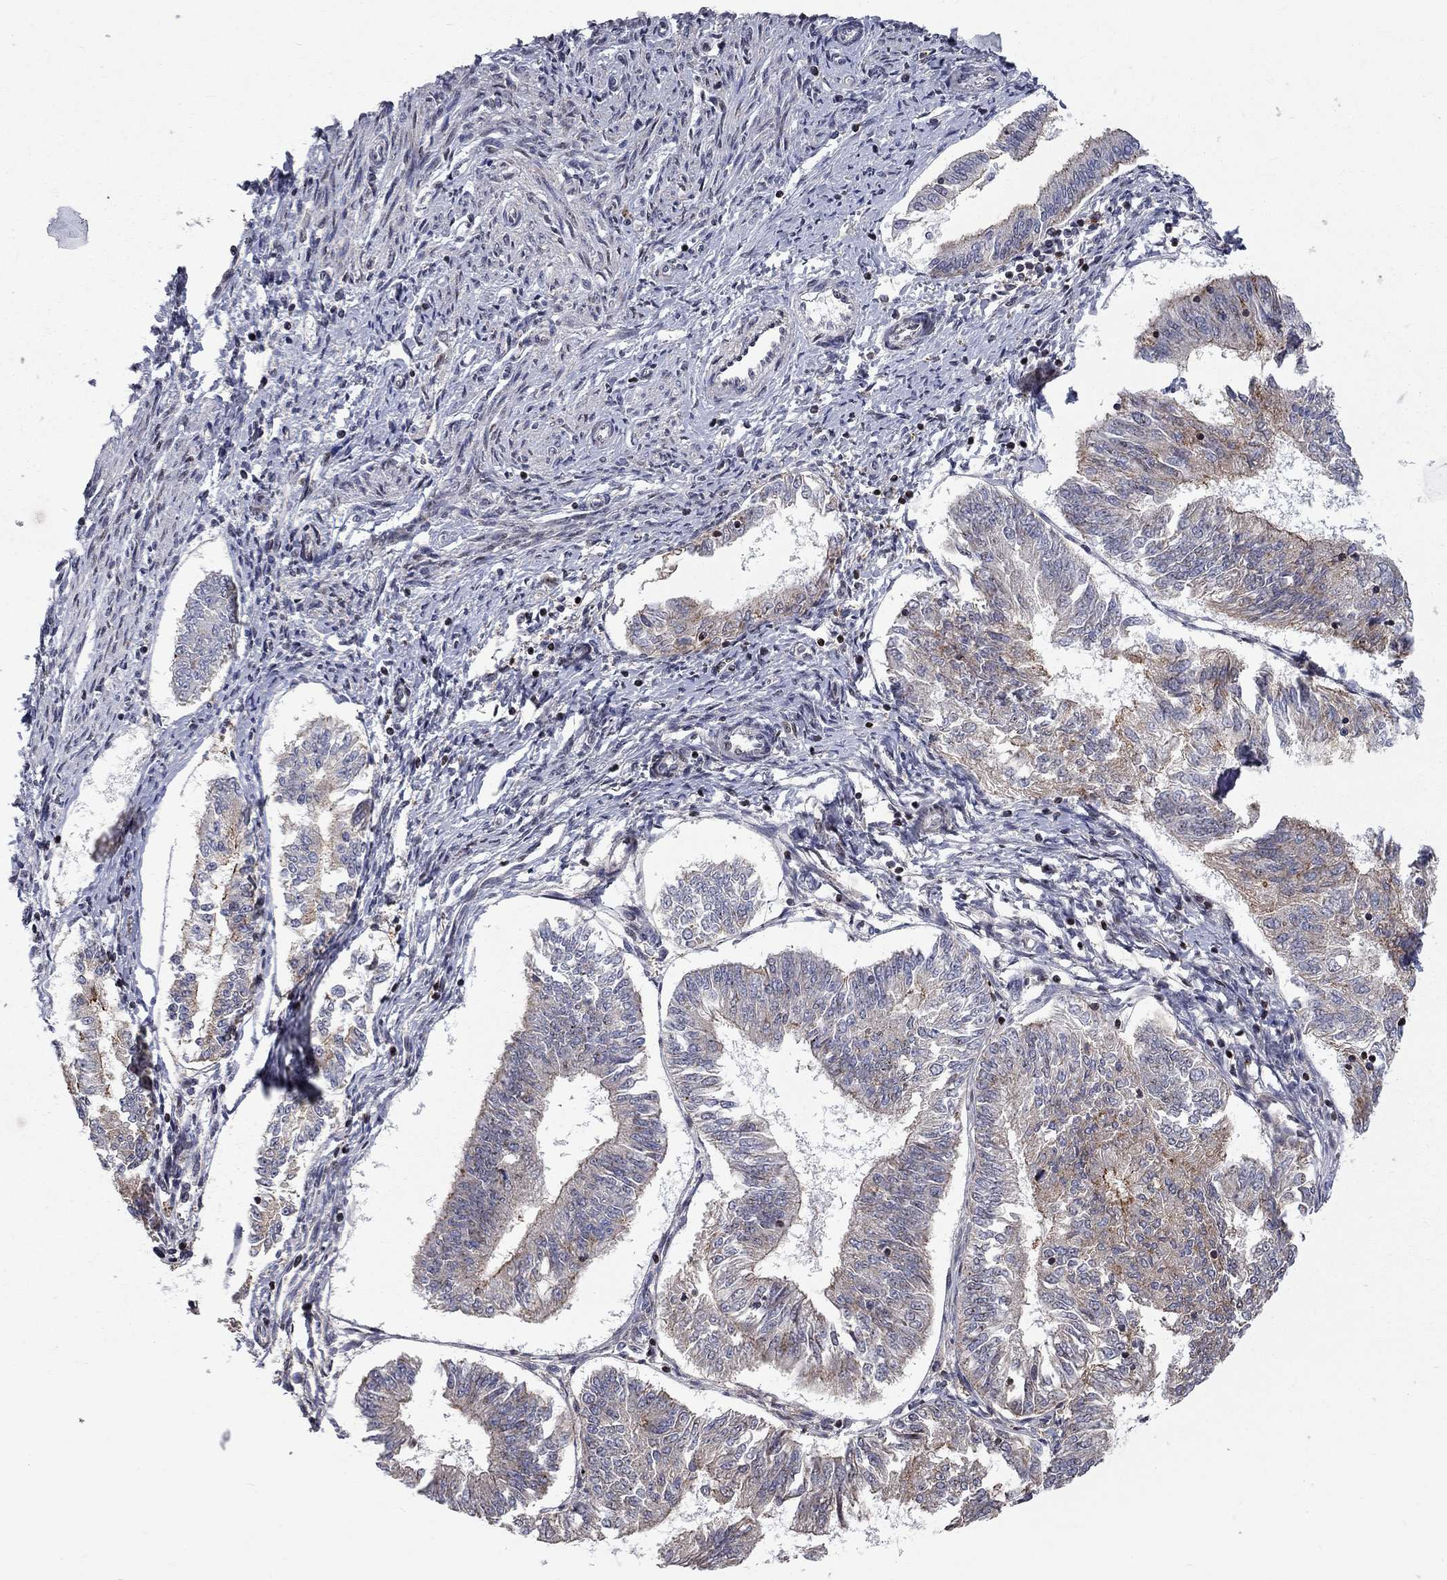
{"staining": {"intensity": "moderate", "quantity": "<25%", "location": "cytoplasmic/membranous"}, "tissue": "endometrial cancer", "cell_type": "Tumor cells", "image_type": "cancer", "snomed": [{"axis": "morphology", "description": "Adenocarcinoma, NOS"}, {"axis": "topography", "description": "Endometrium"}], "caption": "Immunohistochemistry staining of adenocarcinoma (endometrial), which demonstrates low levels of moderate cytoplasmic/membranous expression in about <25% of tumor cells indicating moderate cytoplasmic/membranous protein staining. The staining was performed using DAB (brown) for protein detection and nuclei were counterstained in hematoxylin (blue).", "gene": "ERN2", "patient": {"sex": "female", "age": 58}}